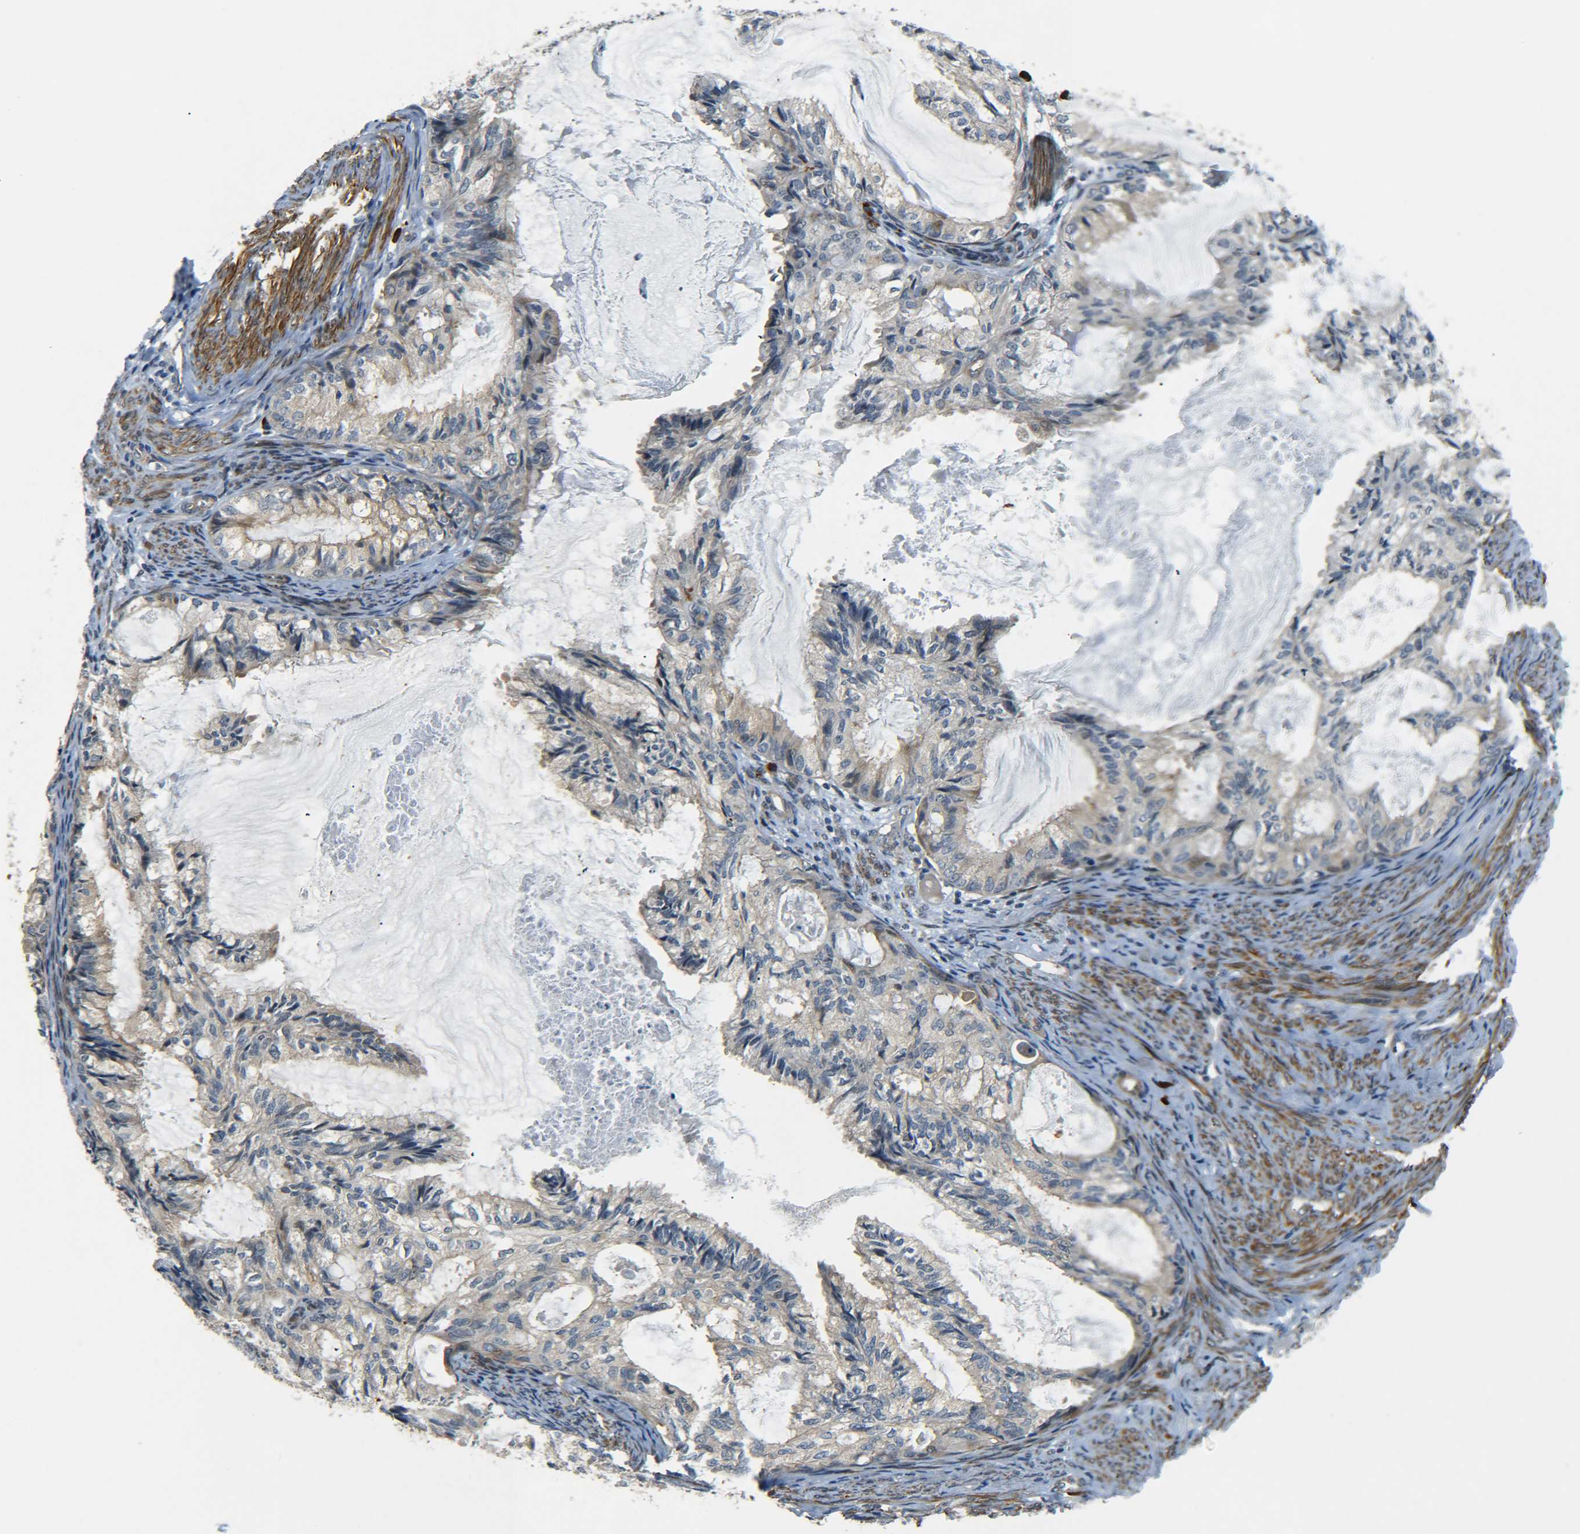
{"staining": {"intensity": "weak", "quantity": ">75%", "location": "cytoplasmic/membranous"}, "tissue": "cervical cancer", "cell_type": "Tumor cells", "image_type": "cancer", "snomed": [{"axis": "morphology", "description": "Normal tissue, NOS"}, {"axis": "morphology", "description": "Adenocarcinoma, NOS"}, {"axis": "topography", "description": "Cervix"}, {"axis": "topography", "description": "Endometrium"}], "caption": "Immunohistochemical staining of human cervical adenocarcinoma exhibits weak cytoplasmic/membranous protein positivity in approximately >75% of tumor cells.", "gene": "MEIS1", "patient": {"sex": "female", "age": 86}}